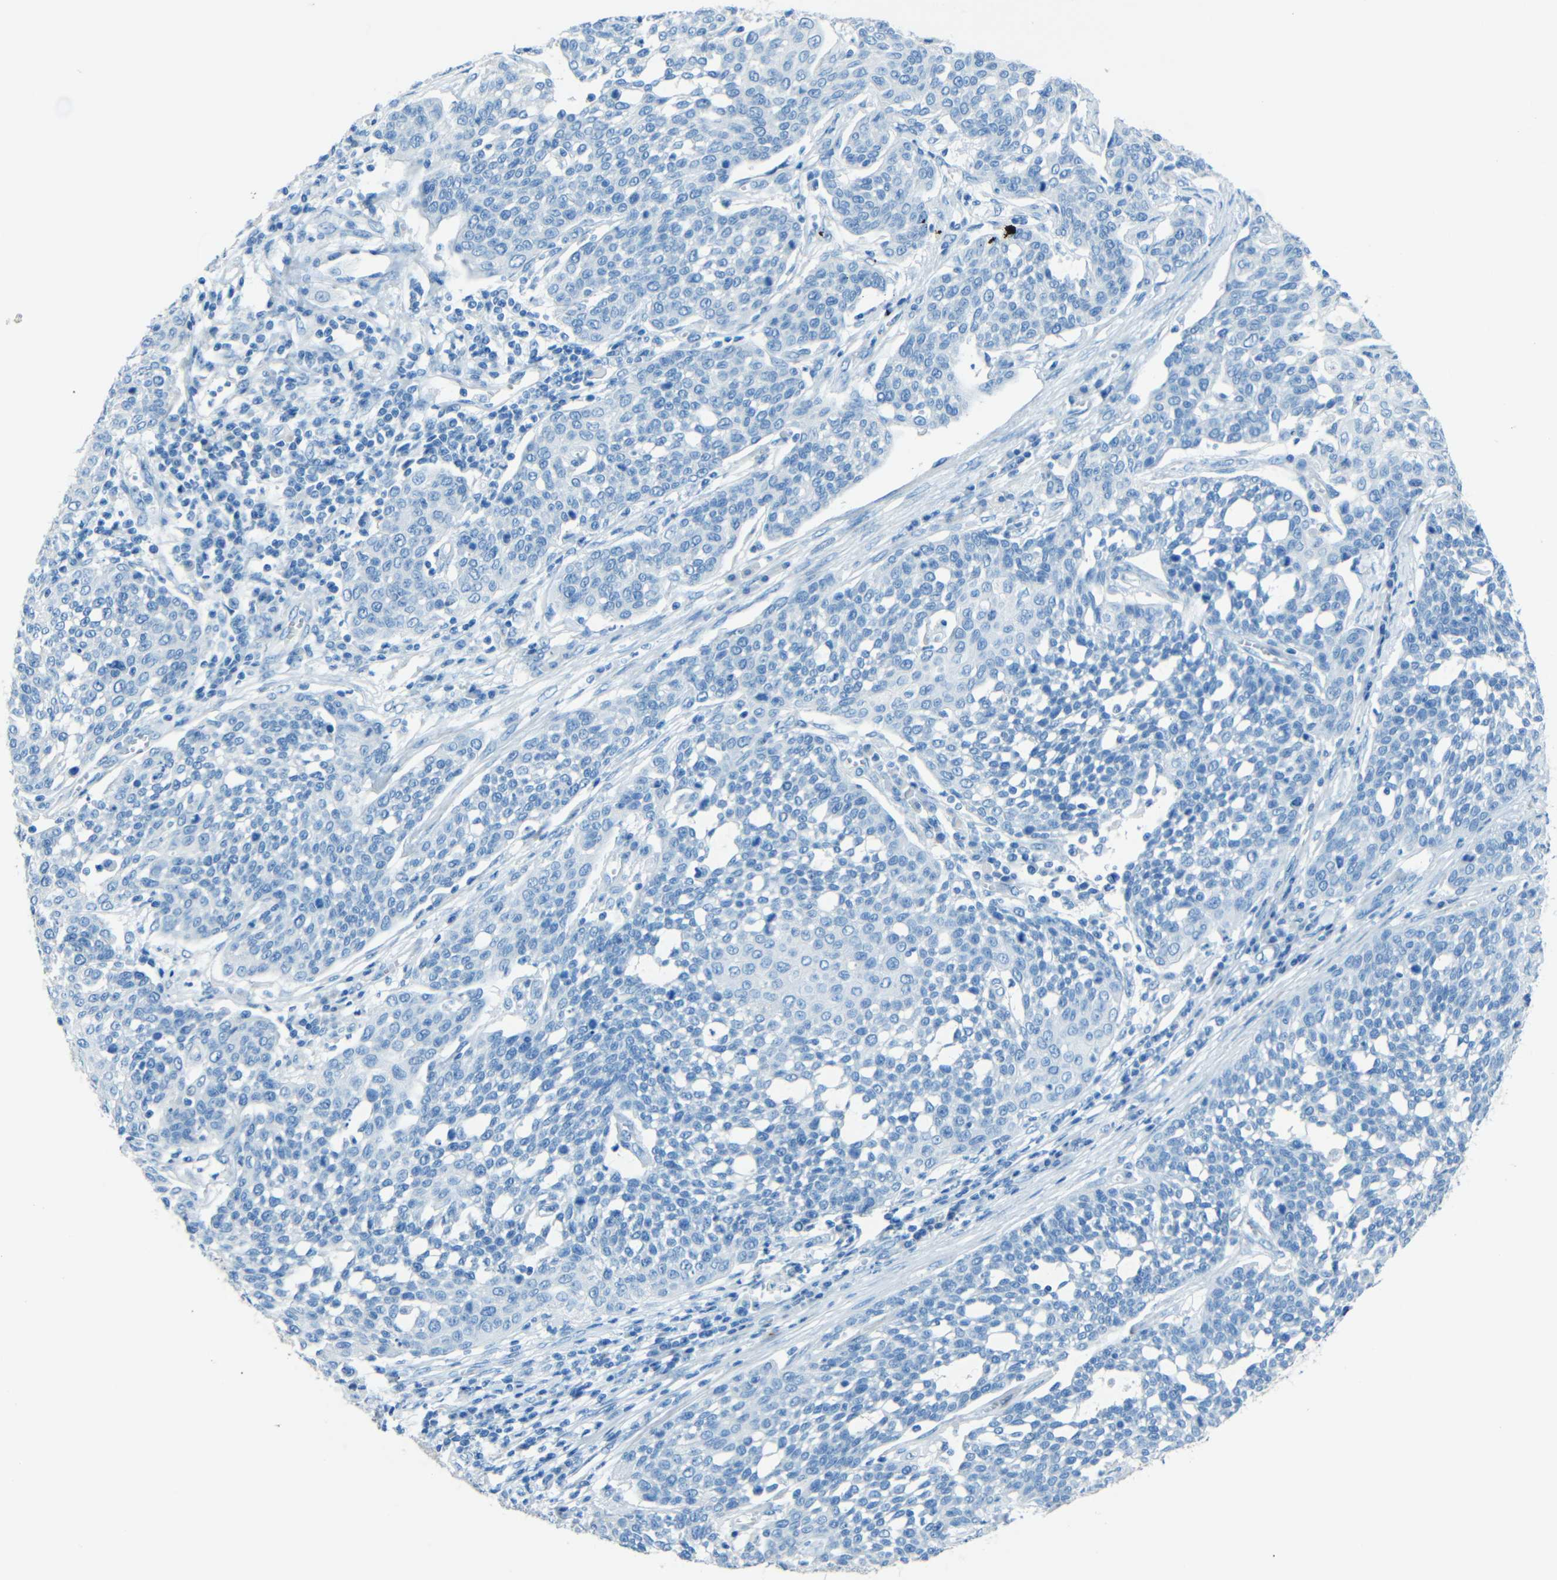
{"staining": {"intensity": "negative", "quantity": "none", "location": "none"}, "tissue": "cervical cancer", "cell_type": "Tumor cells", "image_type": "cancer", "snomed": [{"axis": "morphology", "description": "Squamous cell carcinoma, NOS"}, {"axis": "topography", "description": "Cervix"}], "caption": "Cervical cancer stained for a protein using immunohistochemistry (IHC) displays no staining tumor cells.", "gene": "TUBB4B", "patient": {"sex": "female", "age": 34}}